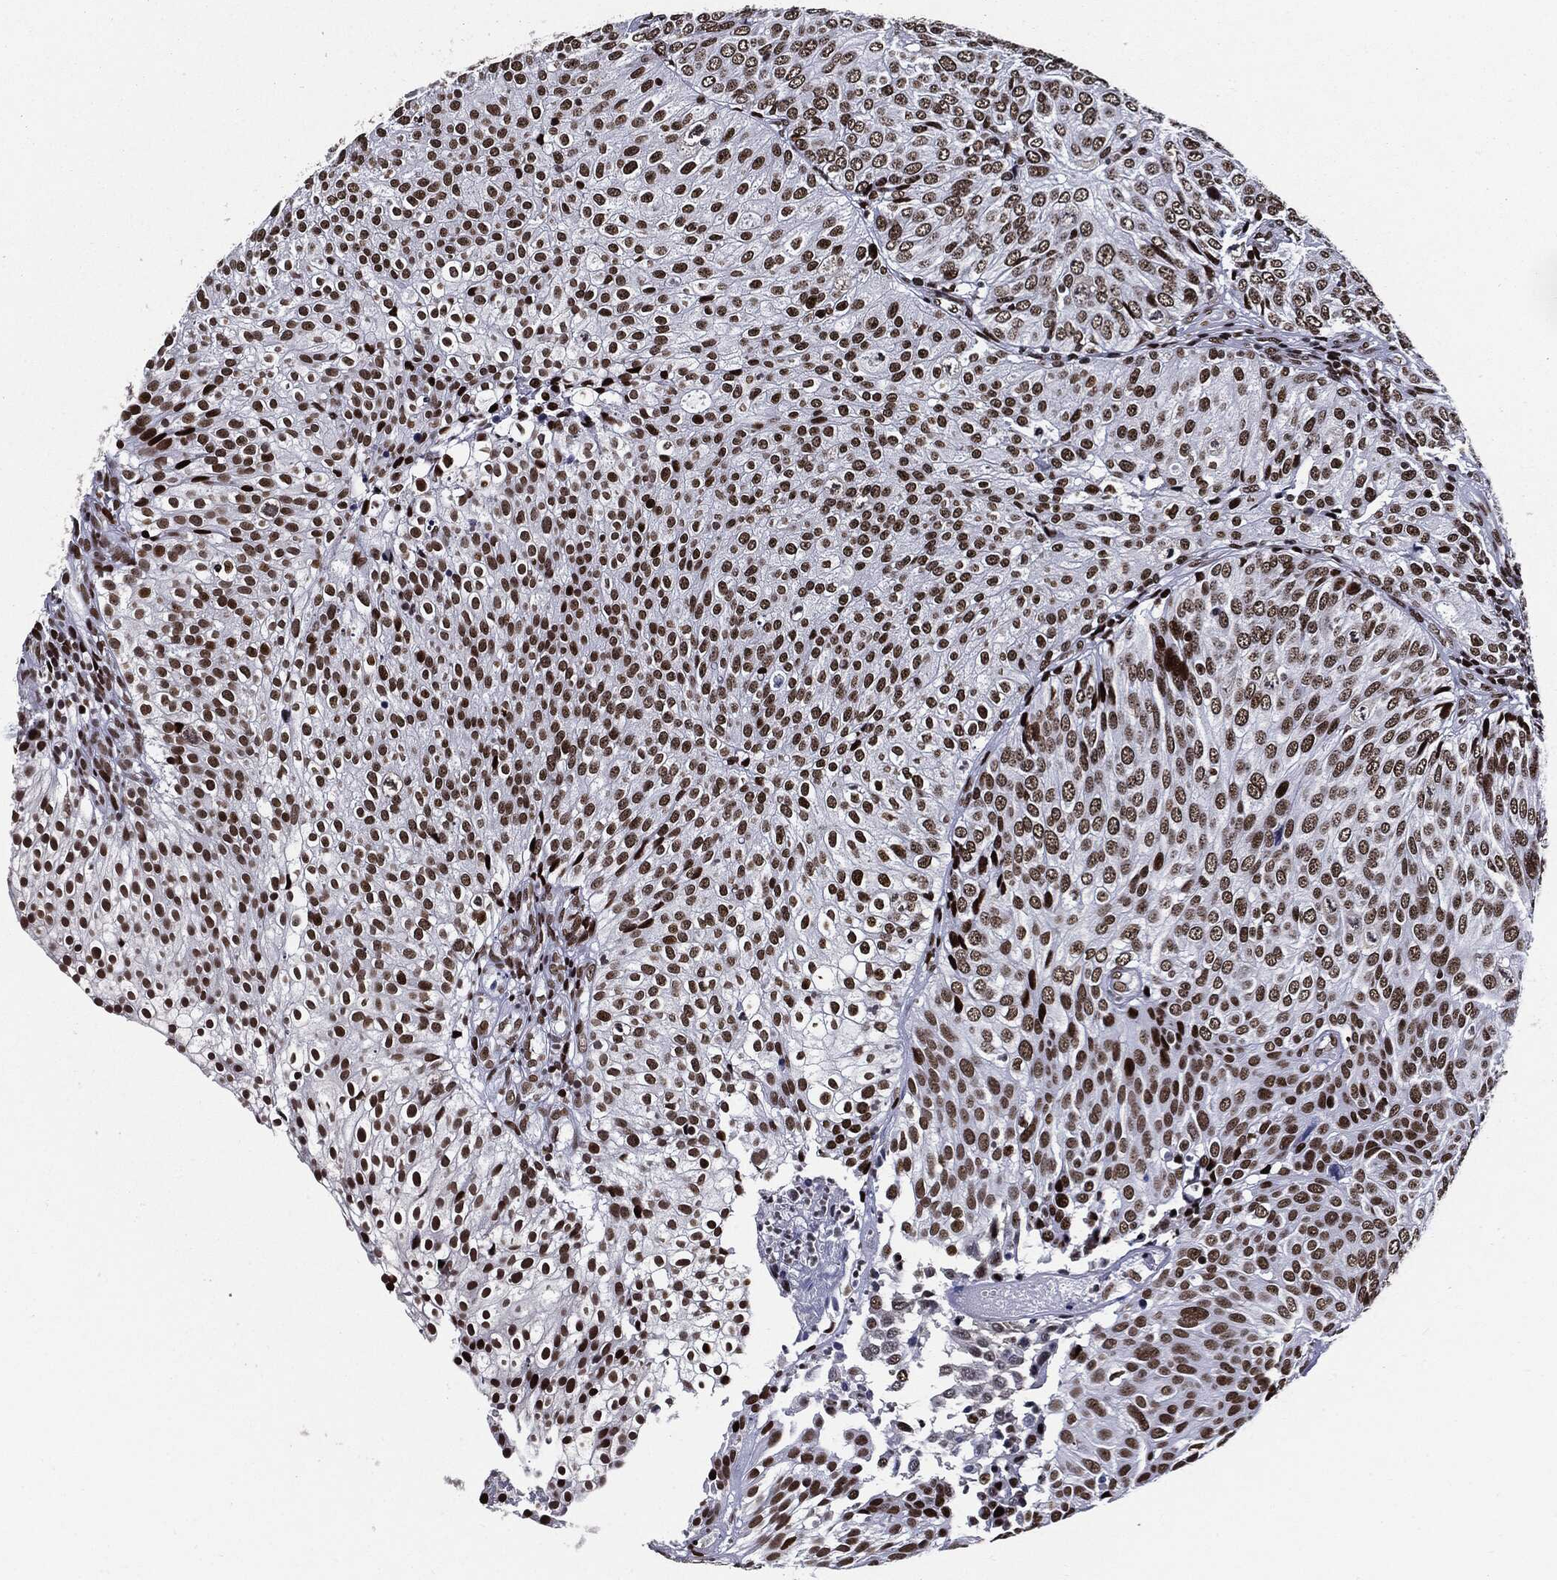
{"staining": {"intensity": "strong", "quantity": ">75%", "location": "nuclear"}, "tissue": "urothelial cancer", "cell_type": "Tumor cells", "image_type": "cancer", "snomed": [{"axis": "morphology", "description": "Urothelial carcinoma, High grade"}, {"axis": "topography", "description": "Urinary bladder"}], "caption": "Immunohistochemistry (DAB) staining of high-grade urothelial carcinoma shows strong nuclear protein positivity in about >75% of tumor cells.", "gene": "ZFP91", "patient": {"sex": "female", "age": 79}}